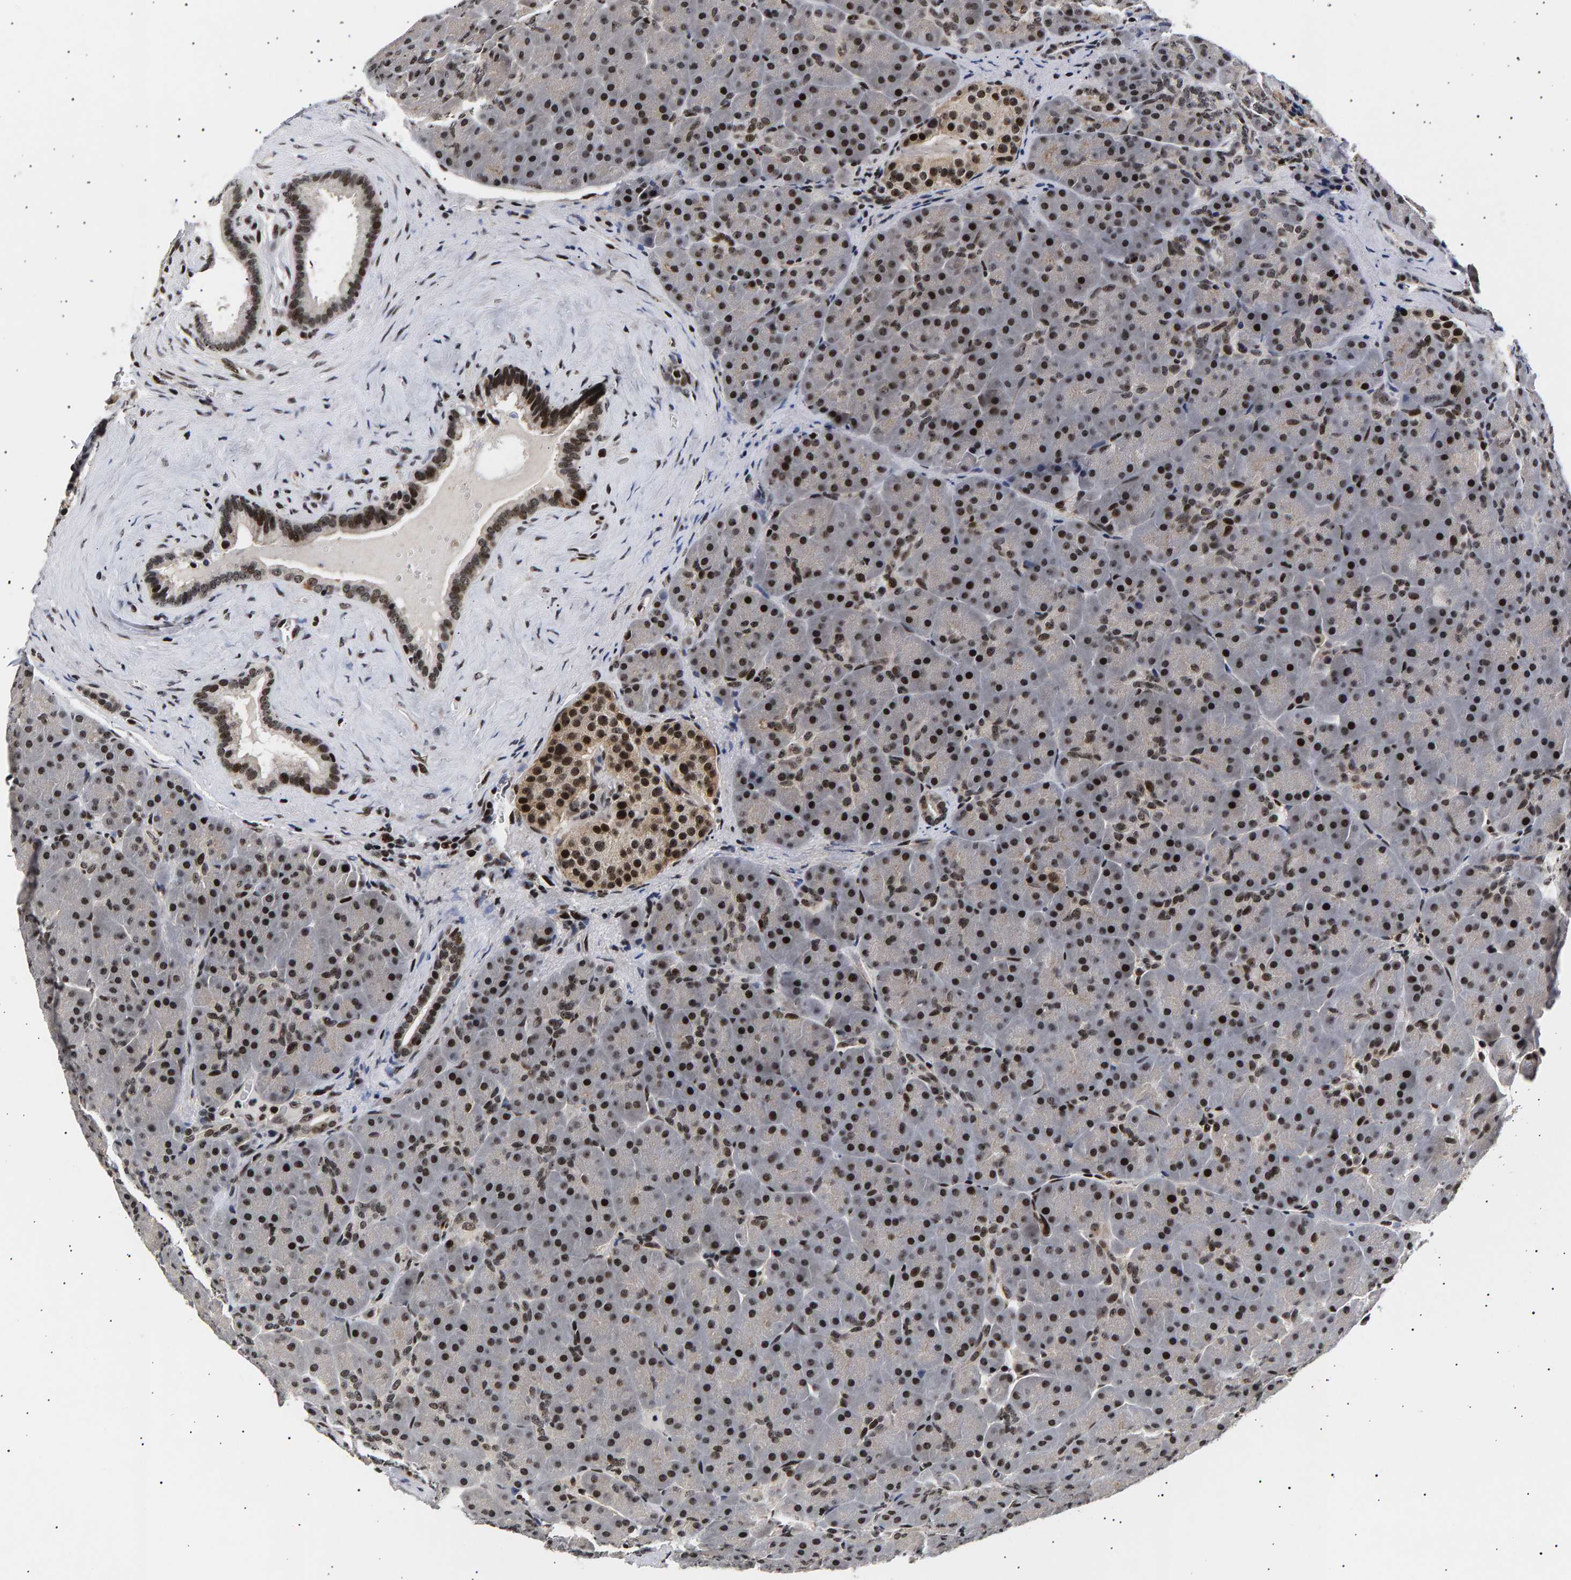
{"staining": {"intensity": "strong", "quantity": ">75%", "location": "nuclear"}, "tissue": "pancreas", "cell_type": "Exocrine glandular cells", "image_type": "normal", "snomed": [{"axis": "morphology", "description": "Normal tissue, NOS"}, {"axis": "topography", "description": "Pancreas"}], "caption": "This histopathology image displays immunohistochemistry (IHC) staining of normal human pancreas, with high strong nuclear positivity in approximately >75% of exocrine glandular cells.", "gene": "ANKRD40", "patient": {"sex": "male", "age": 66}}